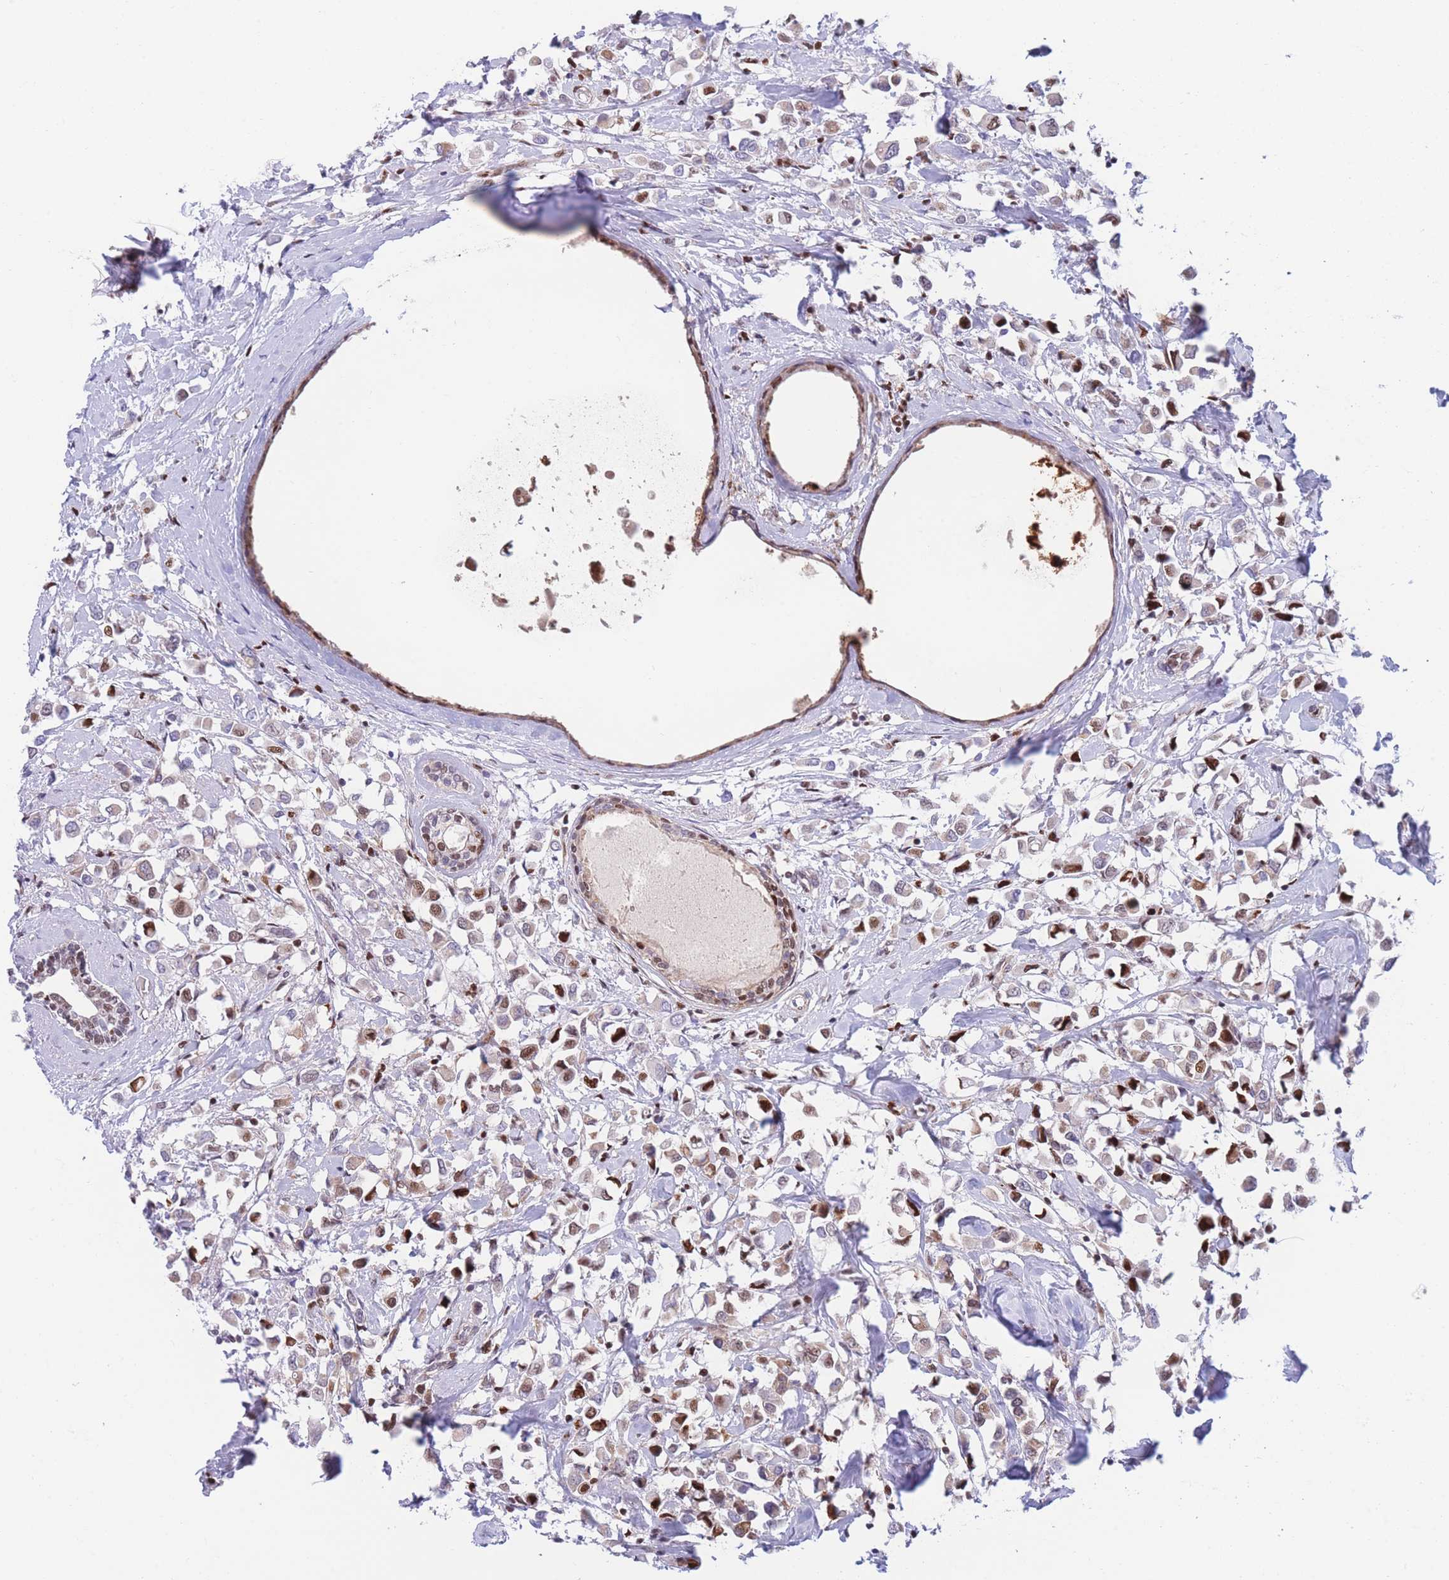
{"staining": {"intensity": "moderate", "quantity": ">75%", "location": "nuclear"}, "tissue": "breast cancer", "cell_type": "Tumor cells", "image_type": "cancer", "snomed": [{"axis": "morphology", "description": "Duct carcinoma"}, {"axis": "topography", "description": "Breast"}], "caption": "Brown immunohistochemical staining in intraductal carcinoma (breast) exhibits moderate nuclear expression in approximately >75% of tumor cells.", "gene": "DNAJC3", "patient": {"sex": "female", "age": 61}}